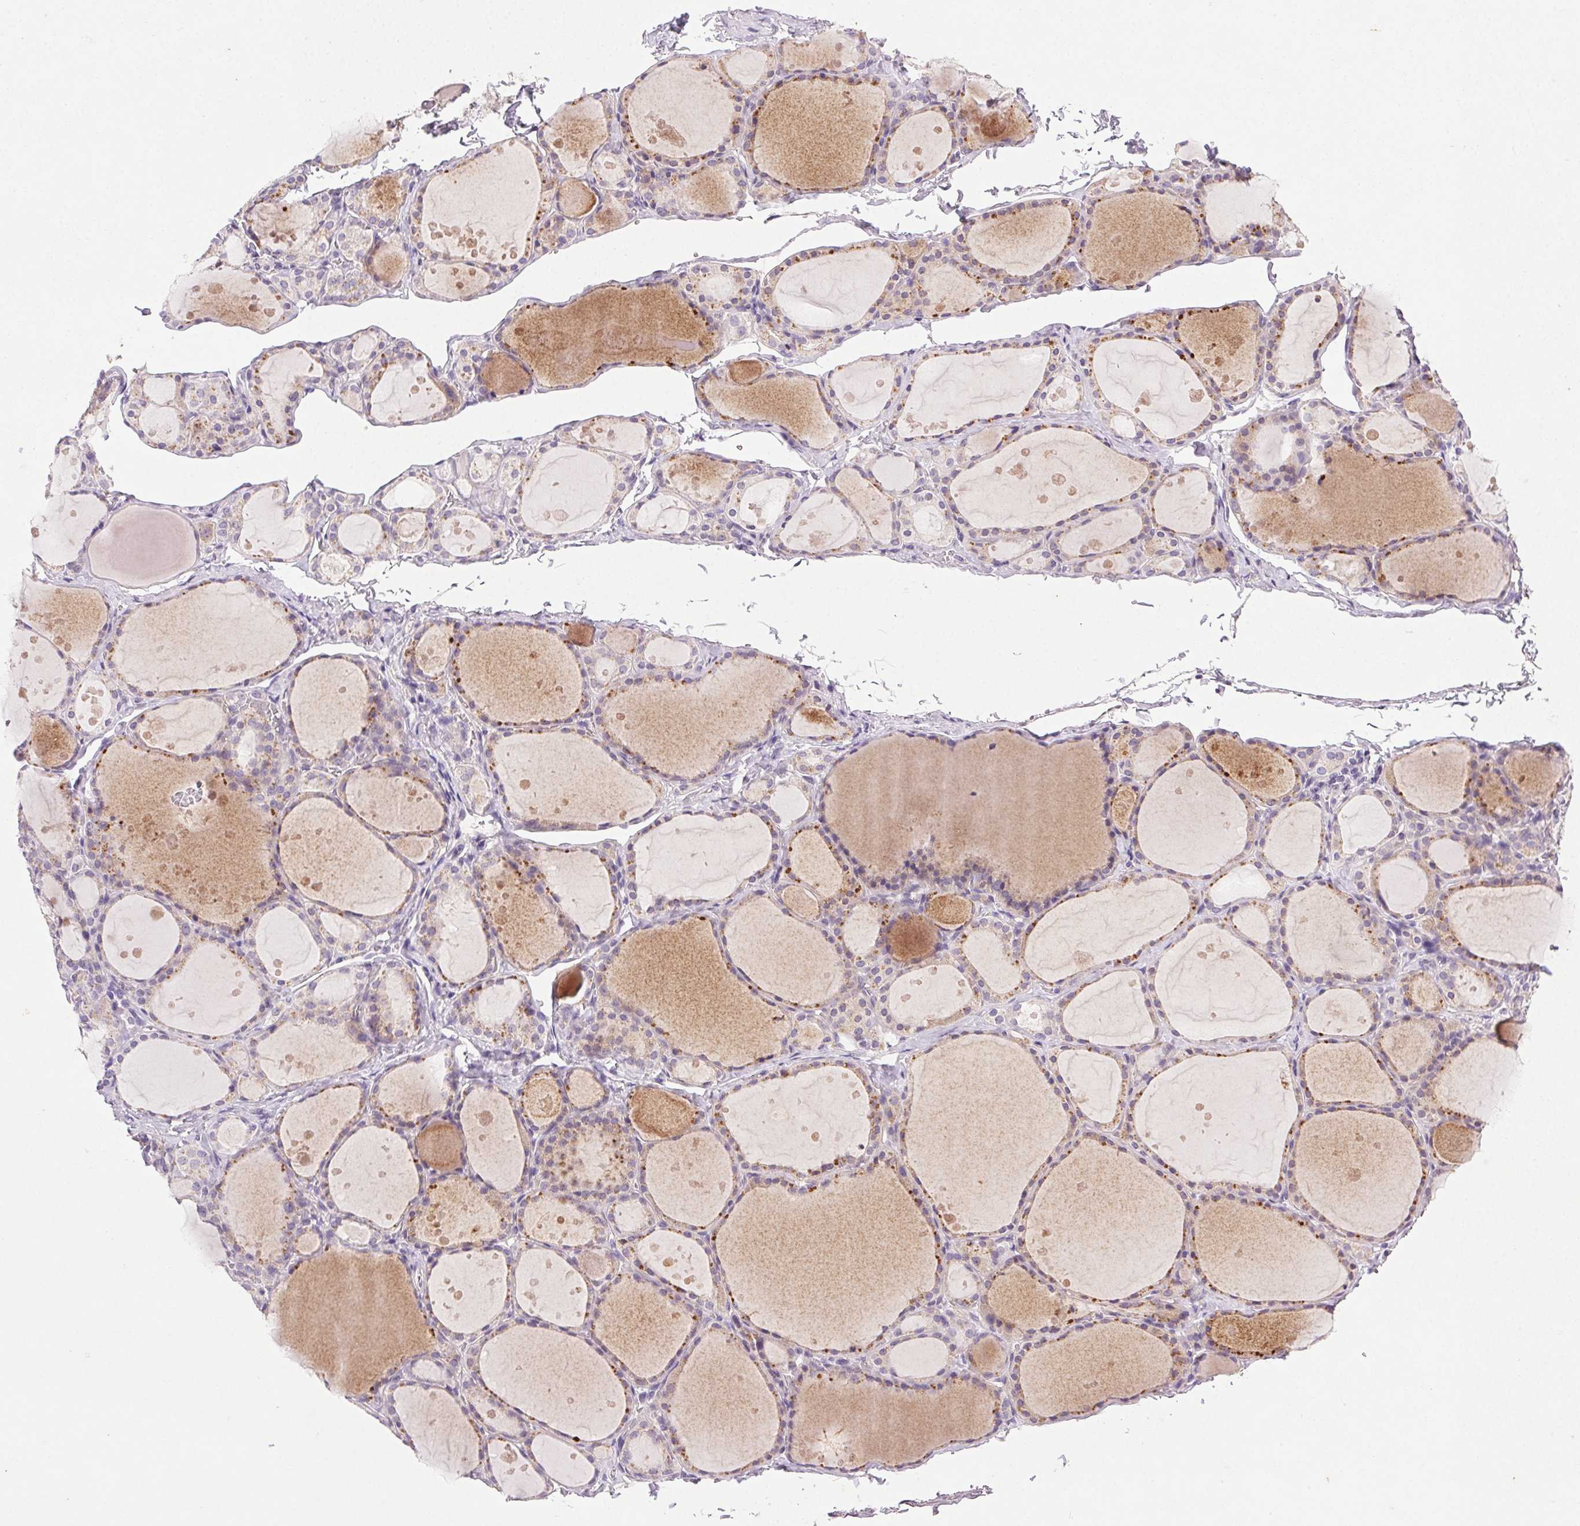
{"staining": {"intensity": "weak", "quantity": "<25%", "location": "cytoplasmic/membranous"}, "tissue": "thyroid gland", "cell_type": "Glandular cells", "image_type": "normal", "snomed": [{"axis": "morphology", "description": "Normal tissue, NOS"}, {"axis": "topography", "description": "Thyroid gland"}], "caption": "IHC micrograph of unremarkable thyroid gland: human thyroid gland stained with DAB (3,3'-diaminobenzidine) exhibits no significant protein positivity in glandular cells.", "gene": "AKAP5", "patient": {"sex": "male", "age": 68}}